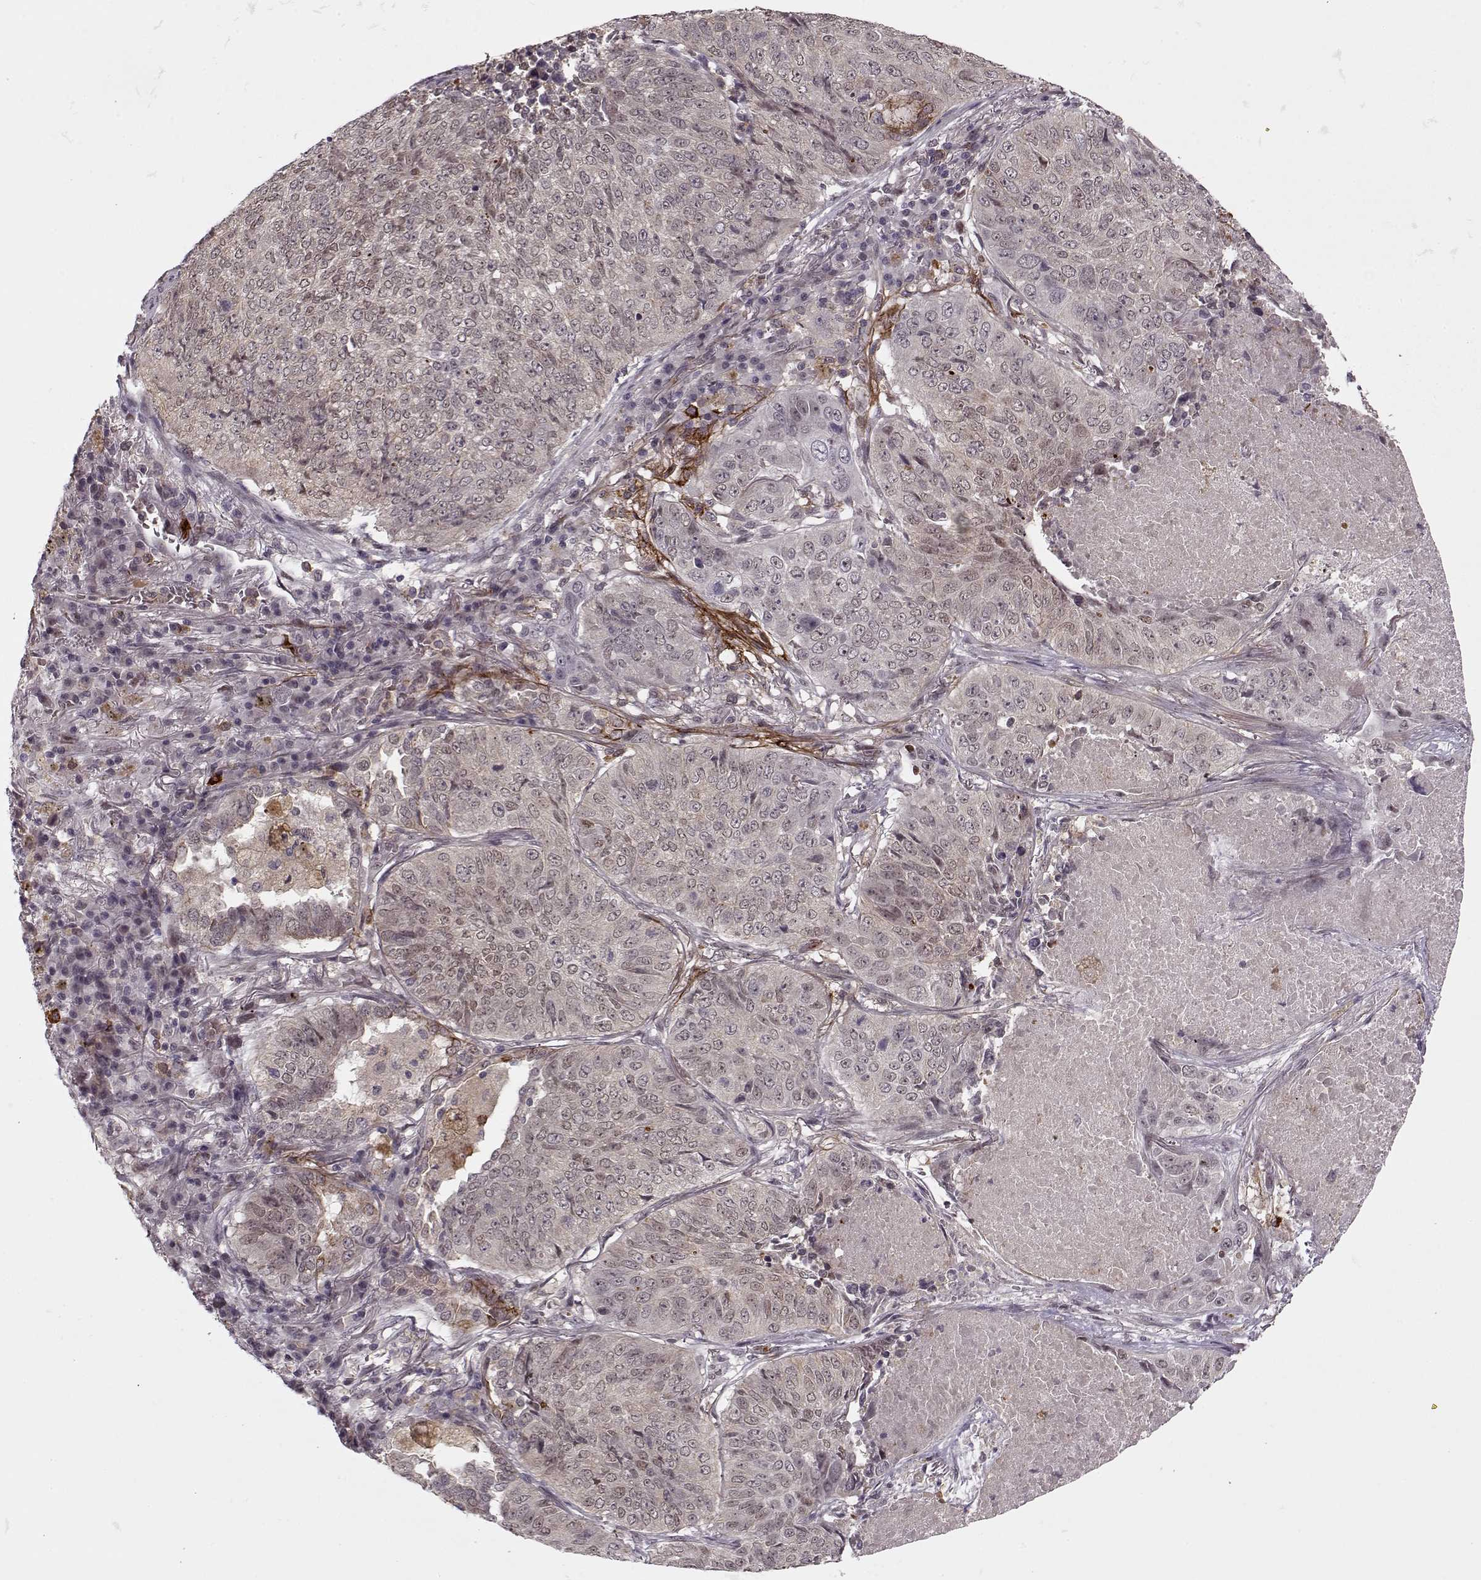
{"staining": {"intensity": "negative", "quantity": "none", "location": "none"}, "tissue": "lung cancer", "cell_type": "Tumor cells", "image_type": "cancer", "snomed": [{"axis": "morphology", "description": "Normal tissue, NOS"}, {"axis": "morphology", "description": "Squamous cell carcinoma, NOS"}, {"axis": "topography", "description": "Bronchus"}, {"axis": "topography", "description": "Lung"}], "caption": "There is no significant staining in tumor cells of lung cancer. (Stains: DAB immunohistochemistry with hematoxylin counter stain, Microscopy: brightfield microscopy at high magnification).", "gene": "DENND4B", "patient": {"sex": "male", "age": 64}}